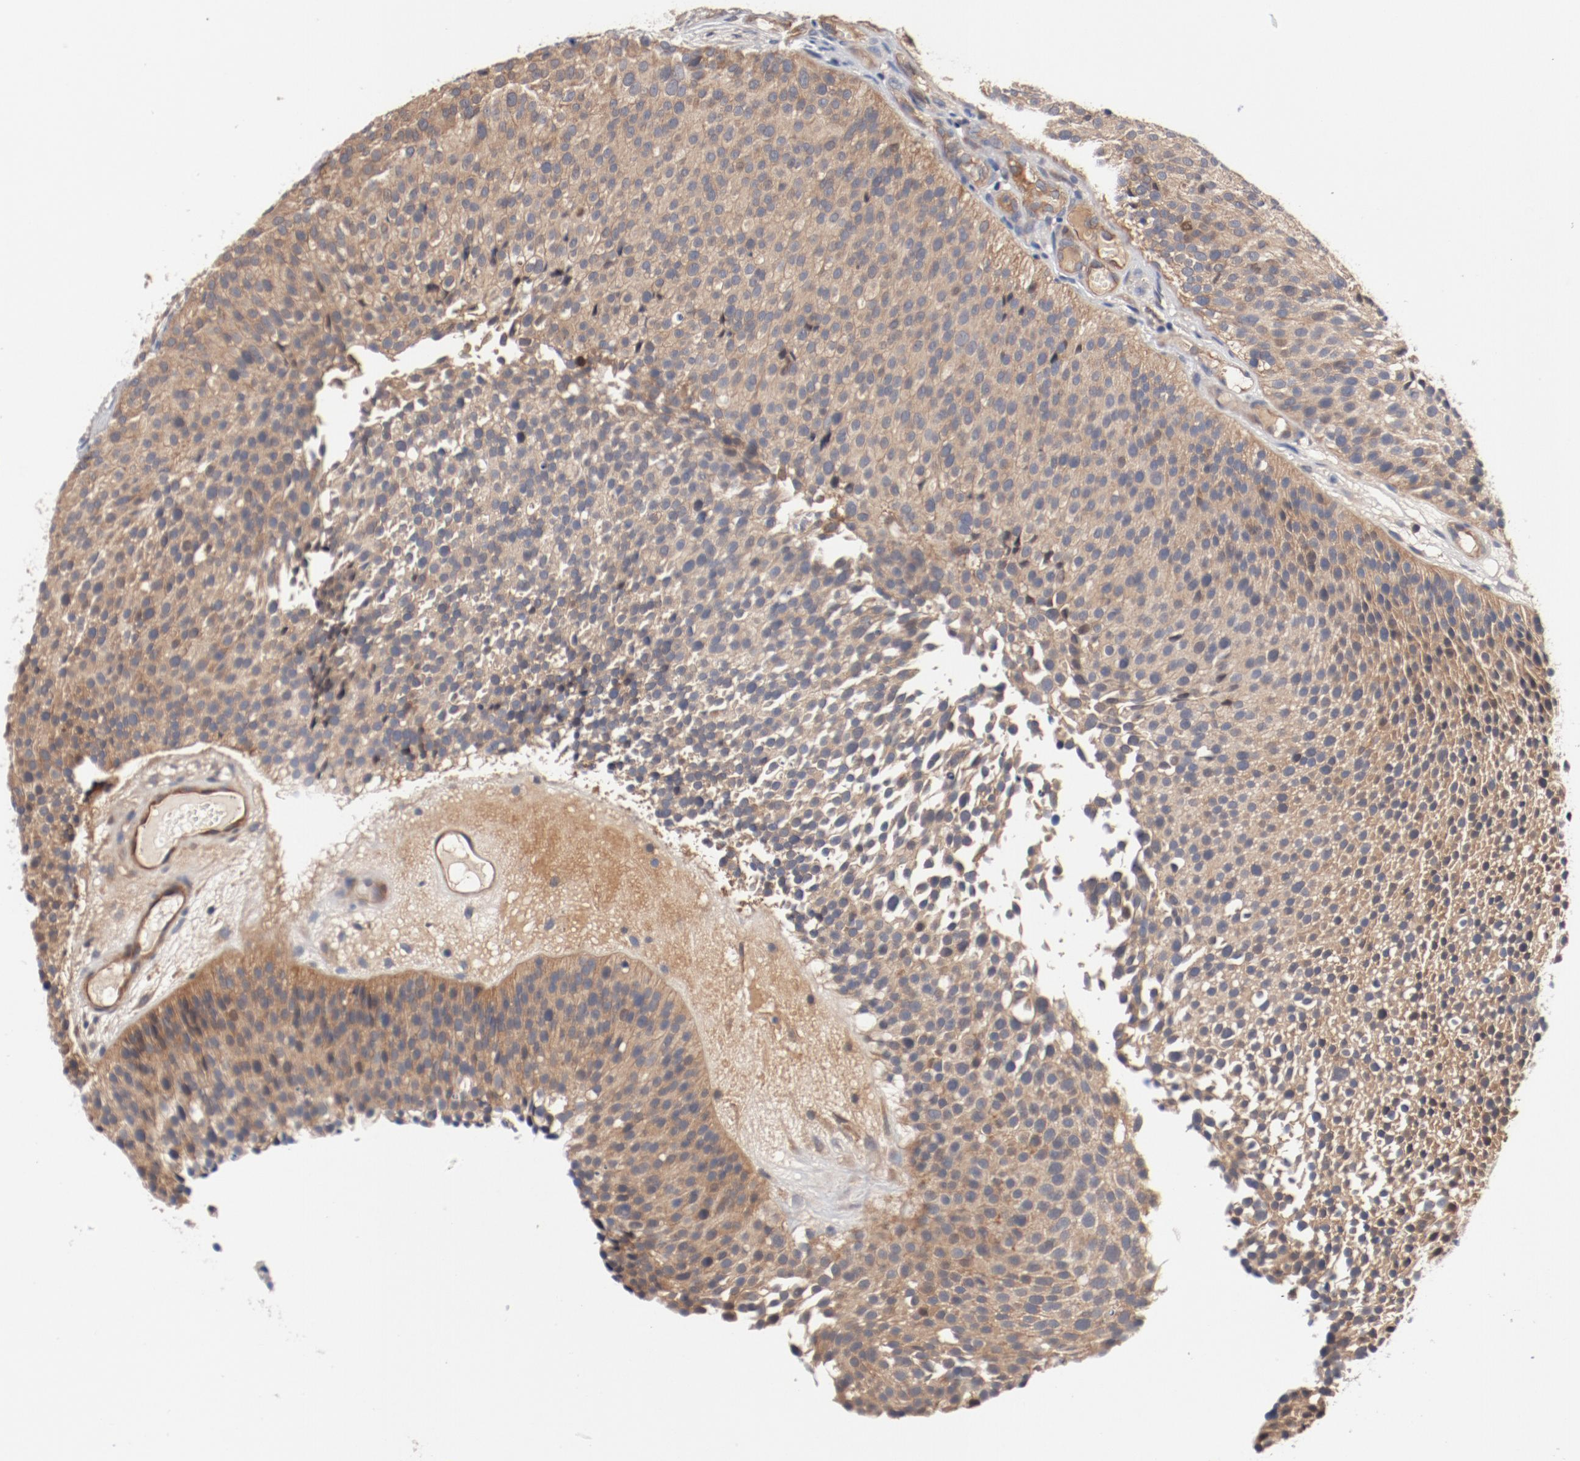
{"staining": {"intensity": "weak", "quantity": ">75%", "location": "cytoplasmic/membranous"}, "tissue": "urothelial cancer", "cell_type": "Tumor cells", "image_type": "cancer", "snomed": [{"axis": "morphology", "description": "Urothelial carcinoma, Low grade"}, {"axis": "topography", "description": "Urinary bladder"}], "caption": "Protein expression analysis of urothelial cancer demonstrates weak cytoplasmic/membranous expression in about >75% of tumor cells. (DAB (3,3'-diaminobenzidine) IHC with brightfield microscopy, high magnification).", "gene": "PITPNM2", "patient": {"sex": "male", "age": 85}}